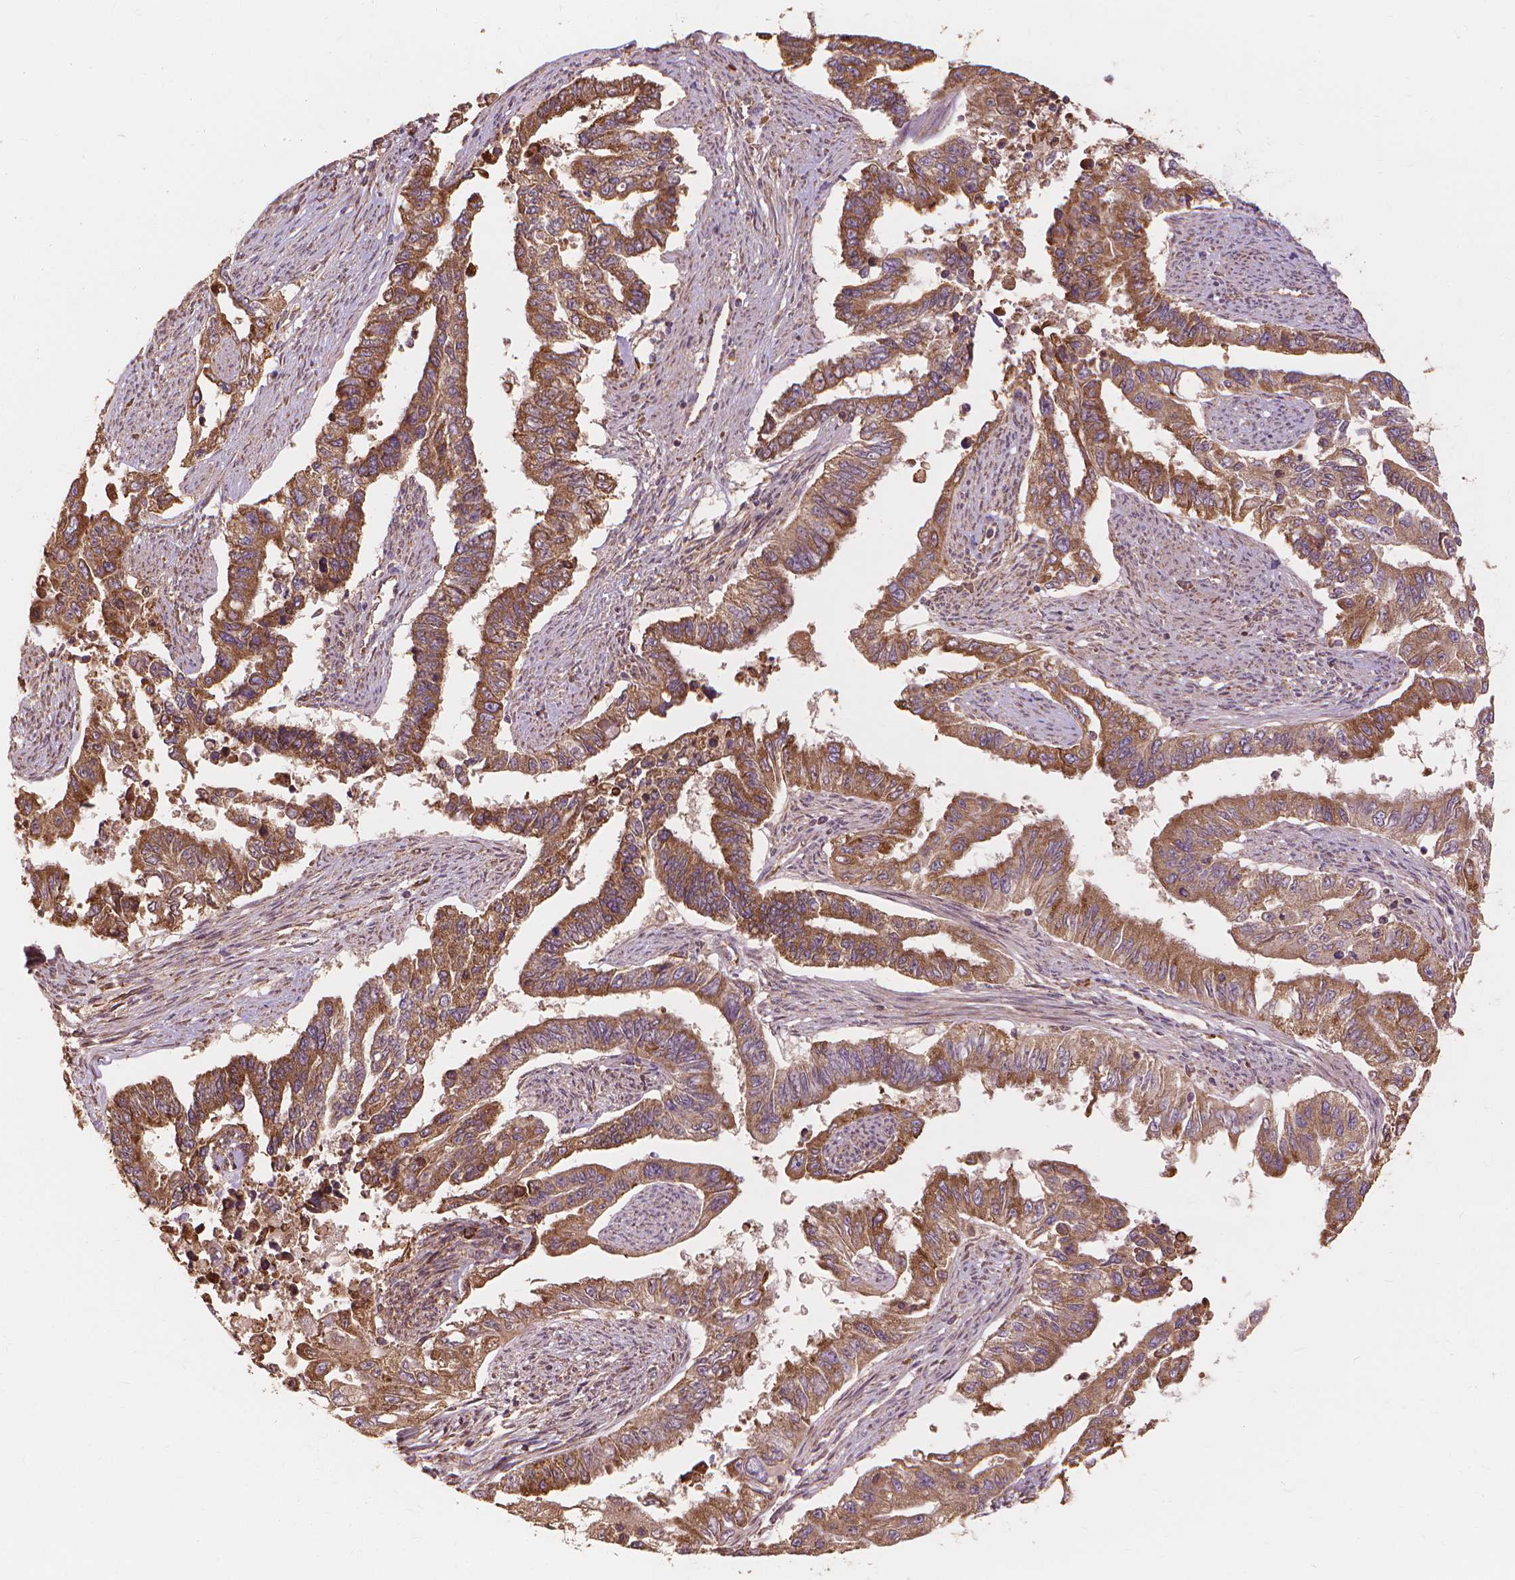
{"staining": {"intensity": "moderate", "quantity": ">75%", "location": "cytoplasmic/membranous"}, "tissue": "endometrial cancer", "cell_type": "Tumor cells", "image_type": "cancer", "snomed": [{"axis": "morphology", "description": "Adenocarcinoma, NOS"}, {"axis": "topography", "description": "Uterus"}], "caption": "High-magnification brightfield microscopy of endometrial cancer (adenocarcinoma) stained with DAB (brown) and counterstained with hematoxylin (blue). tumor cells exhibit moderate cytoplasmic/membranous staining is identified in approximately>75% of cells.", "gene": "TAB2", "patient": {"sex": "female", "age": 59}}